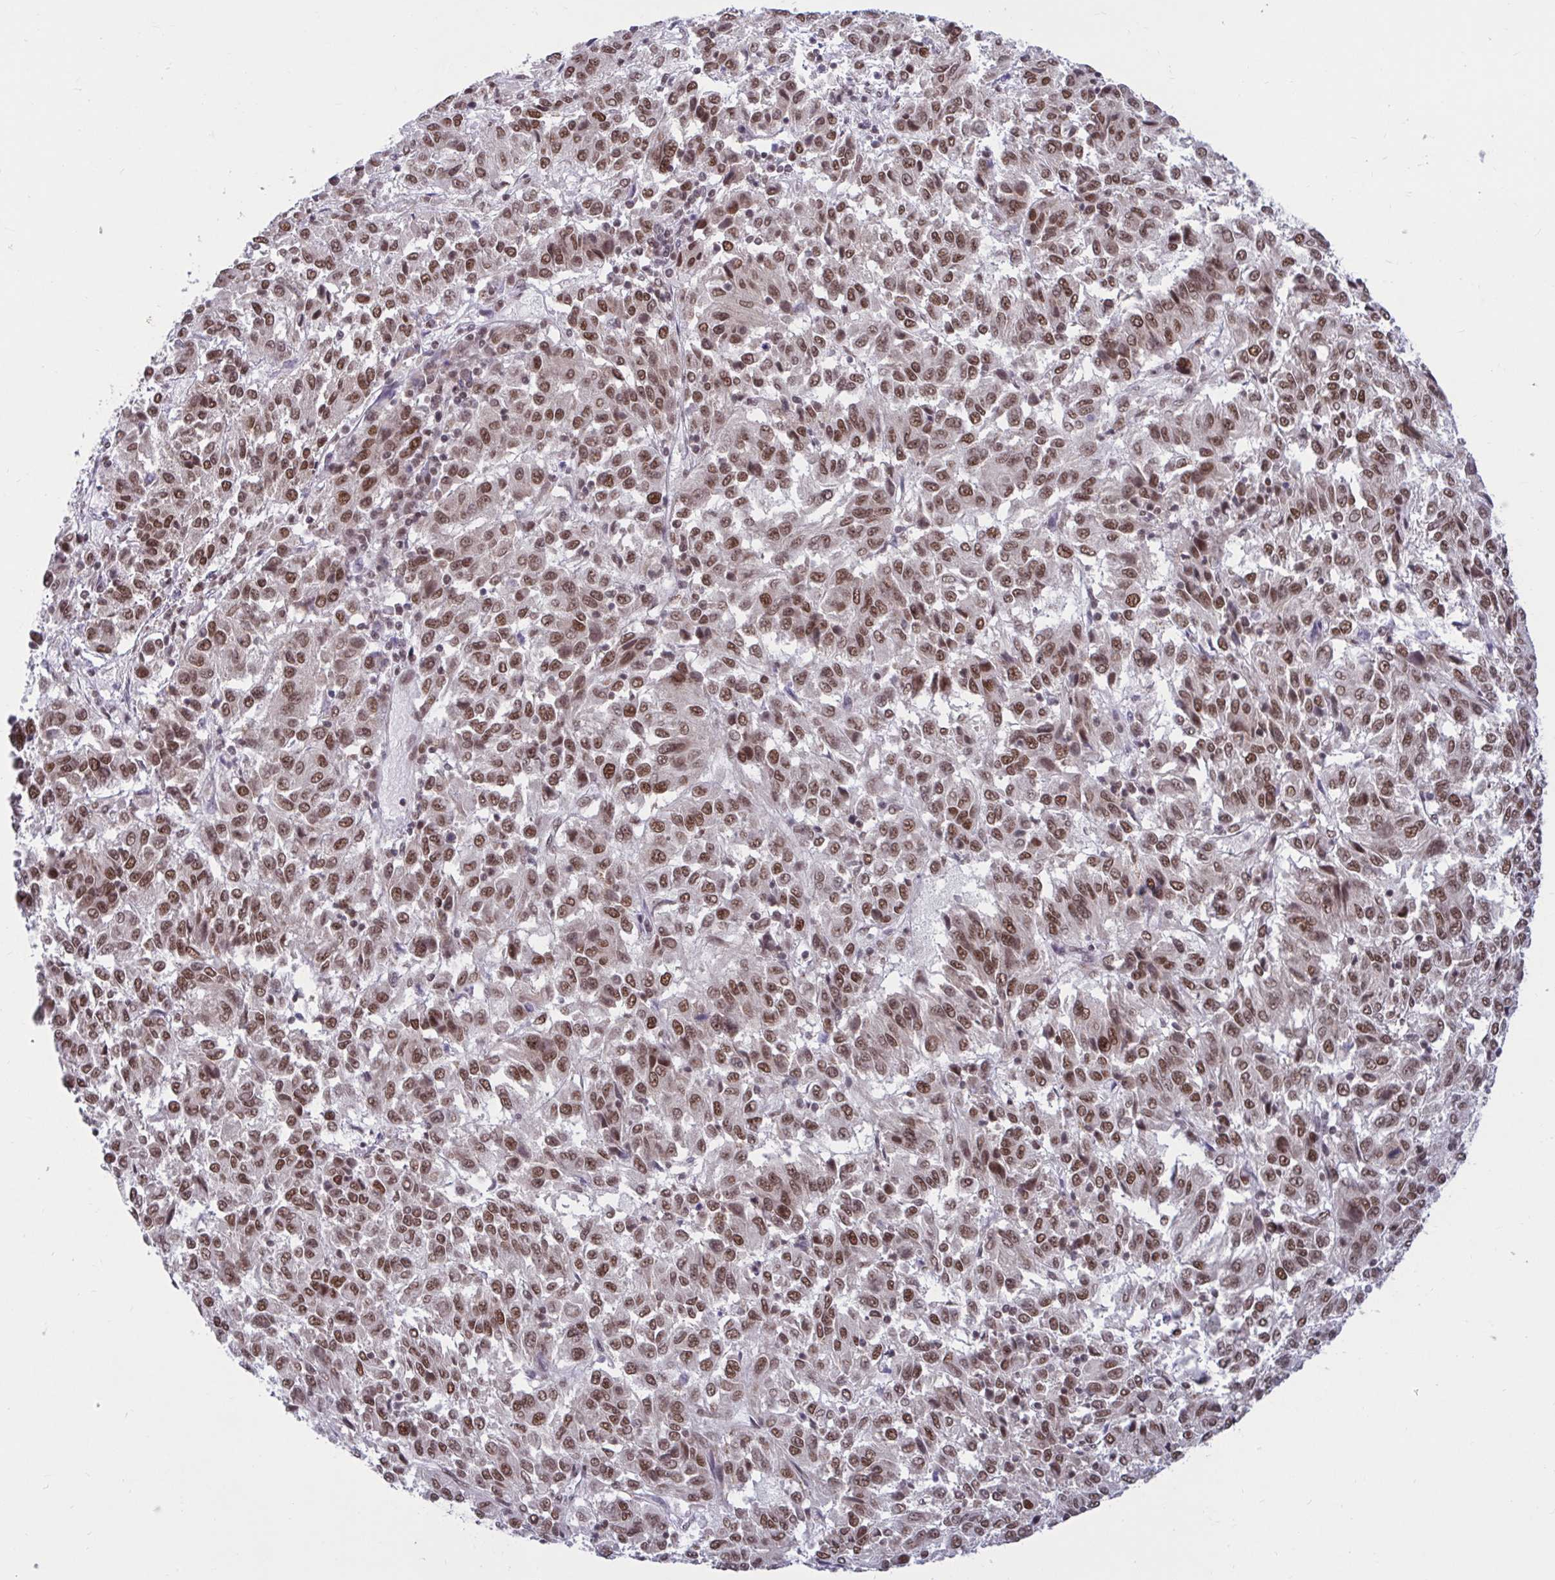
{"staining": {"intensity": "moderate", "quantity": ">75%", "location": "nuclear"}, "tissue": "melanoma", "cell_type": "Tumor cells", "image_type": "cancer", "snomed": [{"axis": "morphology", "description": "Malignant melanoma, Metastatic site"}, {"axis": "topography", "description": "Lung"}], "caption": "The image demonstrates immunohistochemical staining of malignant melanoma (metastatic site). There is moderate nuclear expression is seen in about >75% of tumor cells.", "gene": "PHF10", "patient": {"sex": "male", "age": 64}}